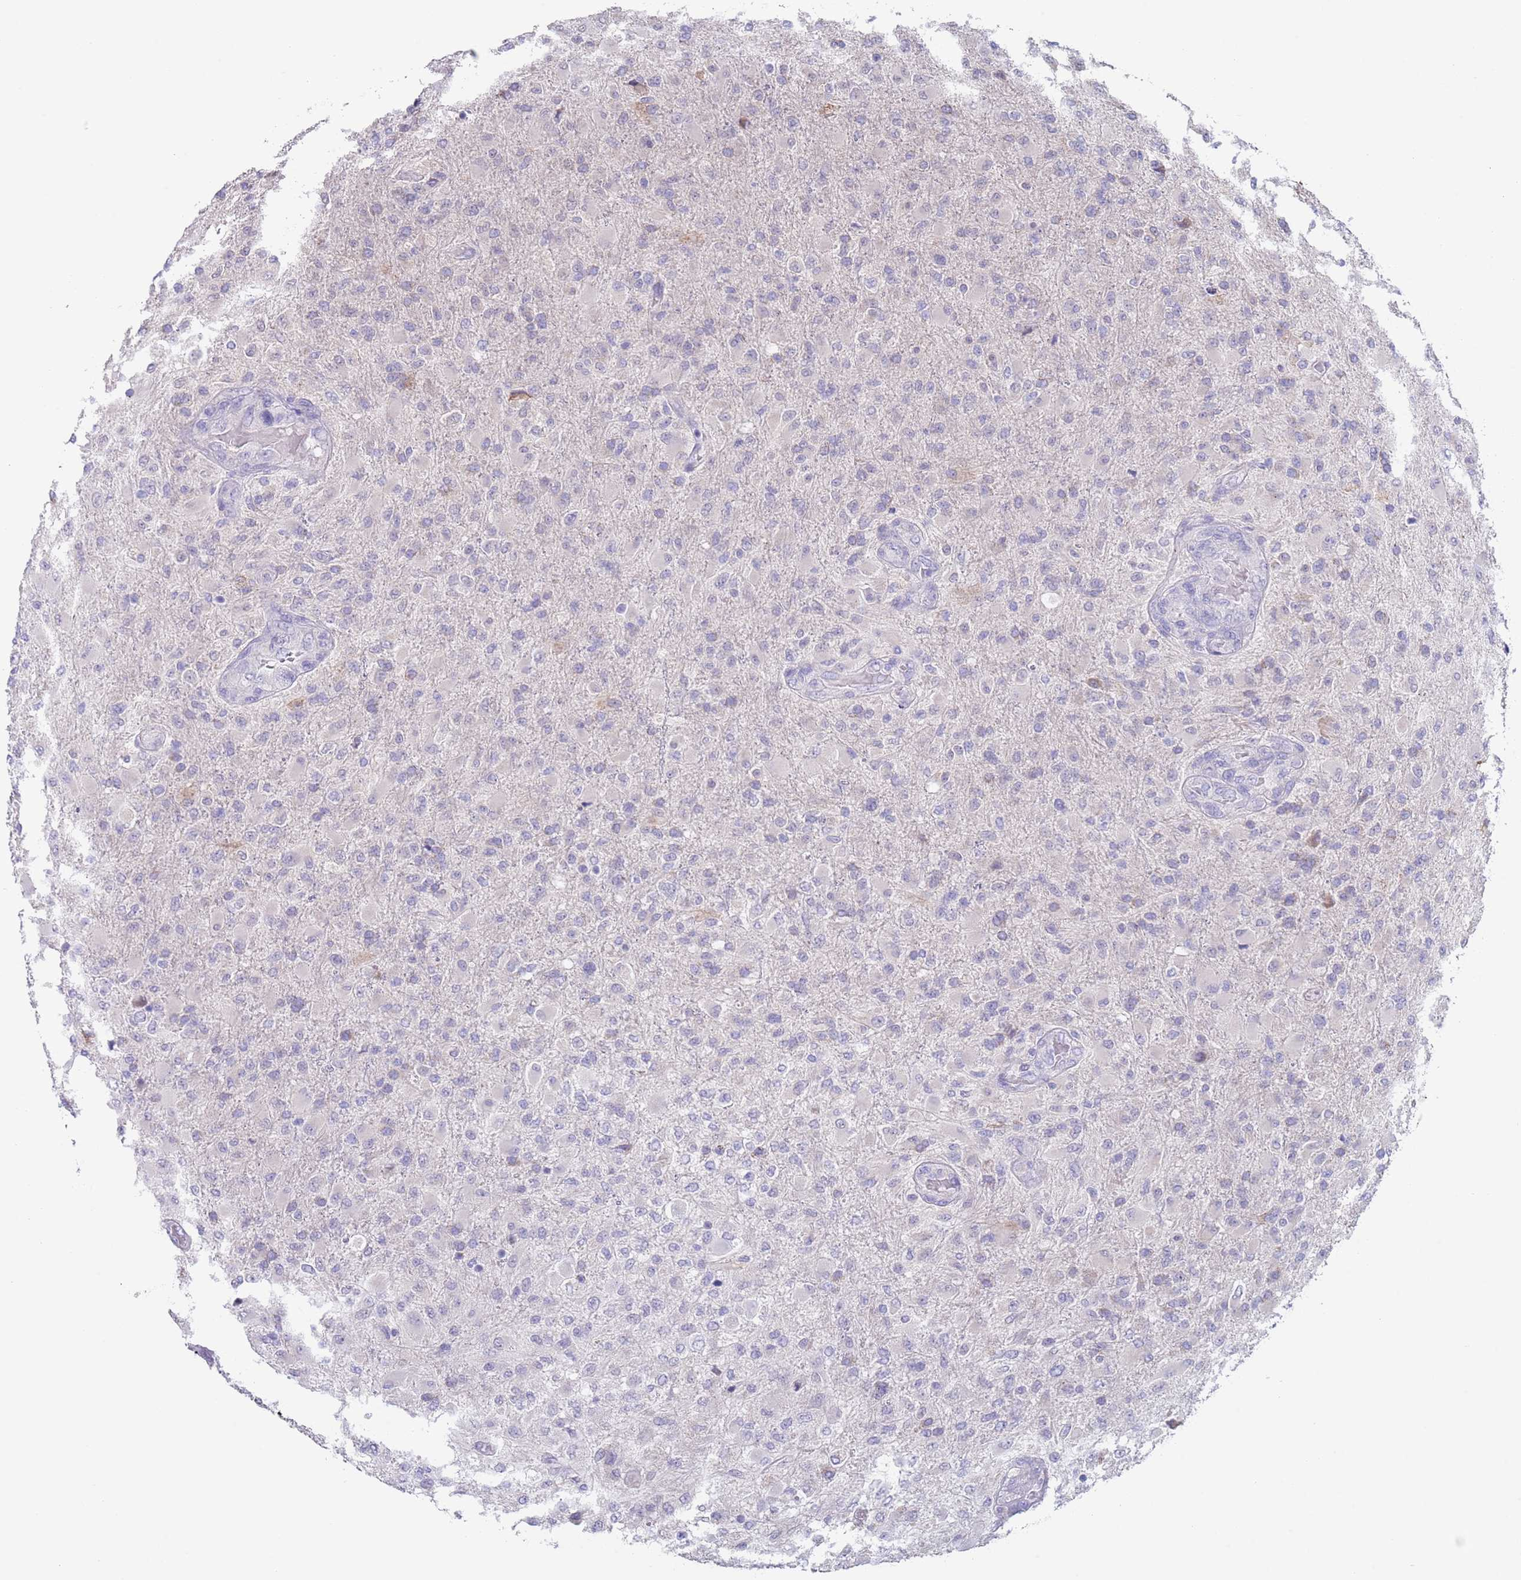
{"staining": {"intensity": "negative", "quantity": "none", "location": "none"}, "tissue": "glioma", "cell_type": "Tumor cells", "image_type": "cancer", "snomed": [{"axis": "morphology", "description": "Glioma, malignant, Low grade"}, {"axis": "topography", "description": "Brain"}], "caption": "Histopathology image shows no protein staining in tumor cells of glioma tissue.", "gene": "SPIRE2", "patient": {"sex": "male", "age": 65}}